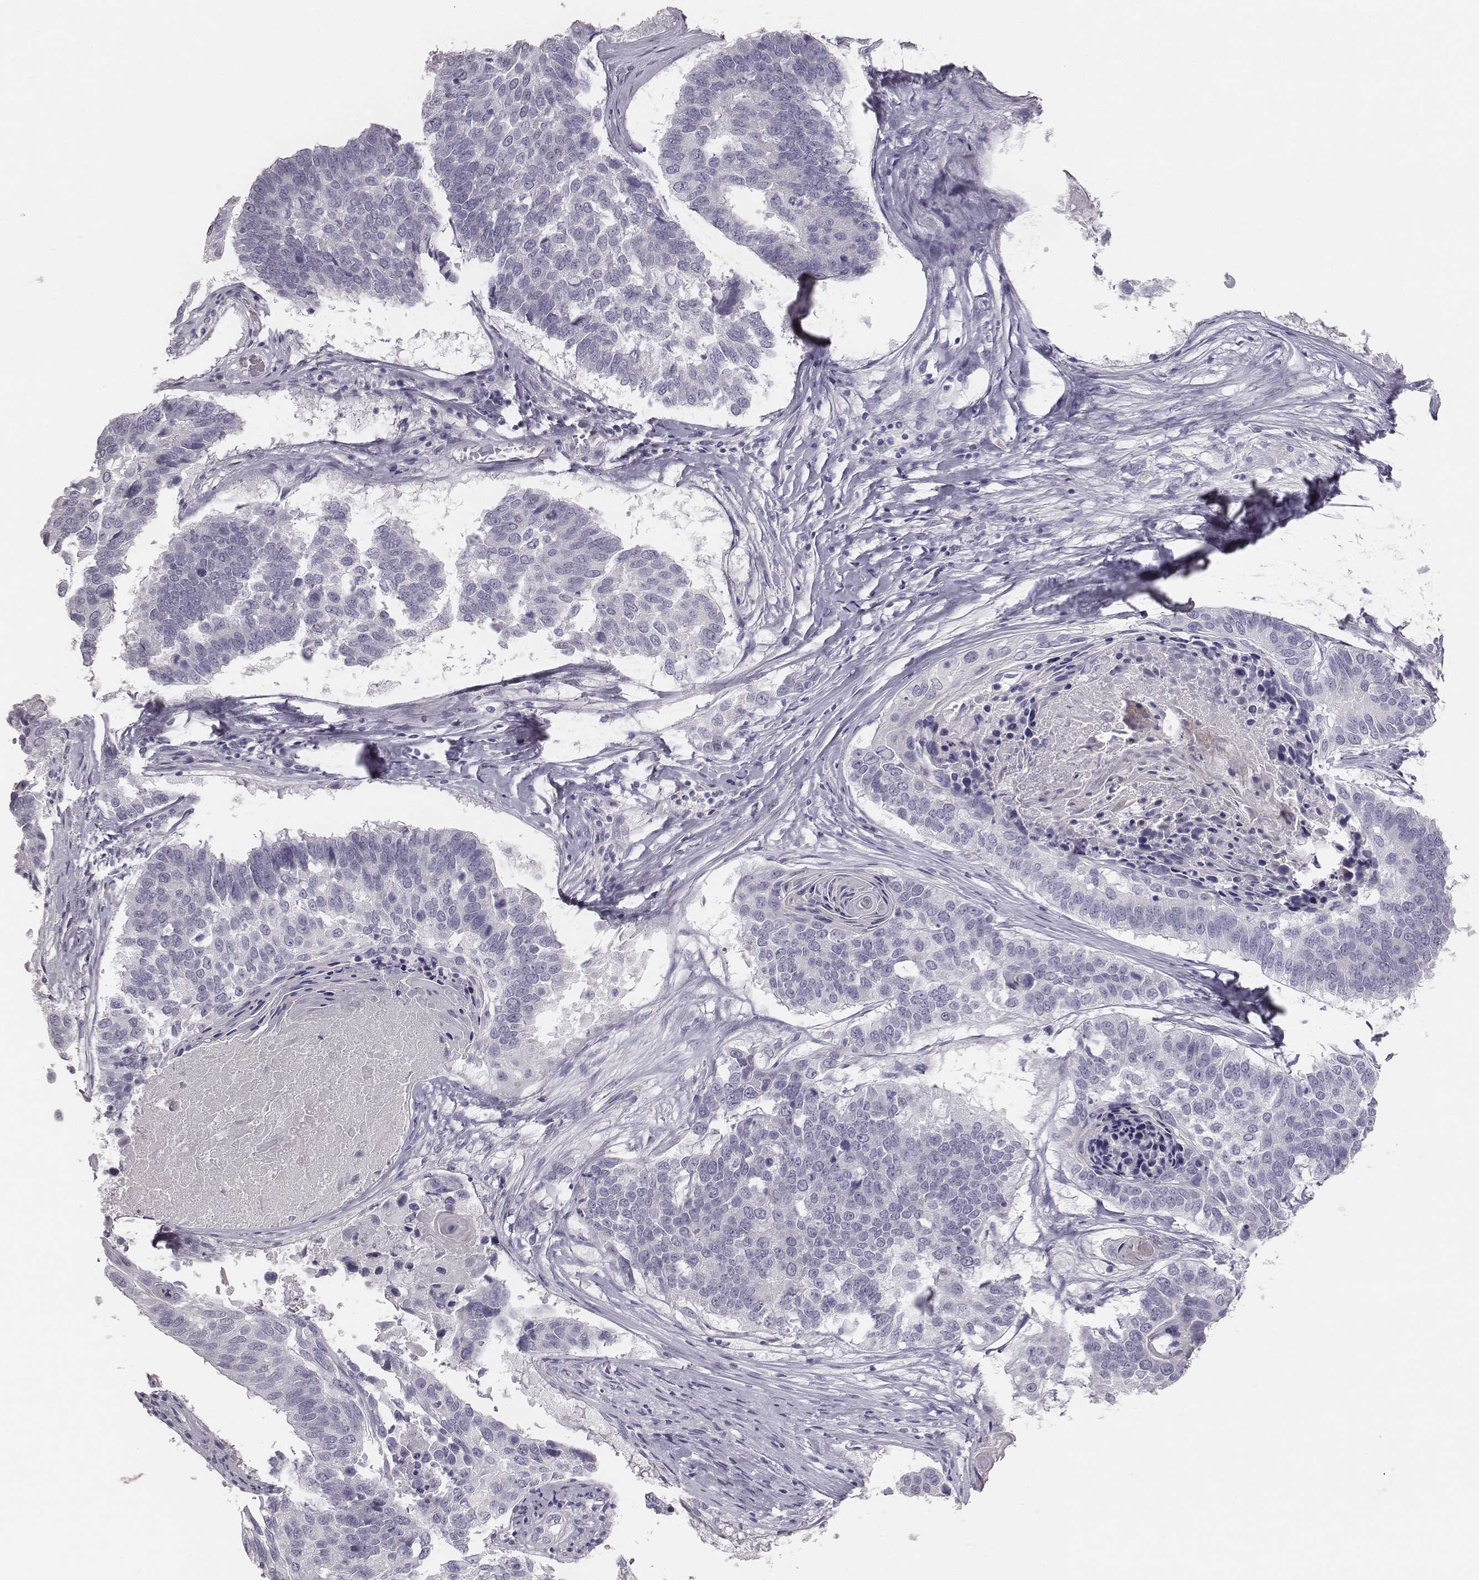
{"staining": {"intensity": "negative", "quantity": "none", "location": "none"}, "tissue": "lung cancer", "cell_type": "Tumor cells", "image_type": "cancer", "snomed": [{"axis": "morphology", "description": "Squamous cell carcinoma, NOS"}, {"axis": "topography", "description": "Lung"}], "caption": "Immunohistochemistry (IHC) of human lung squamous cell carcinoma demonstrates no positivity in tumor cells. The staining is performed using DAB (3,3'-diaminobenzidine) brown chromogen with nuclei counter-stained in using hematoxylin.", "gene": "MYH6", "patient": {"sex": "male", "age": 73}}